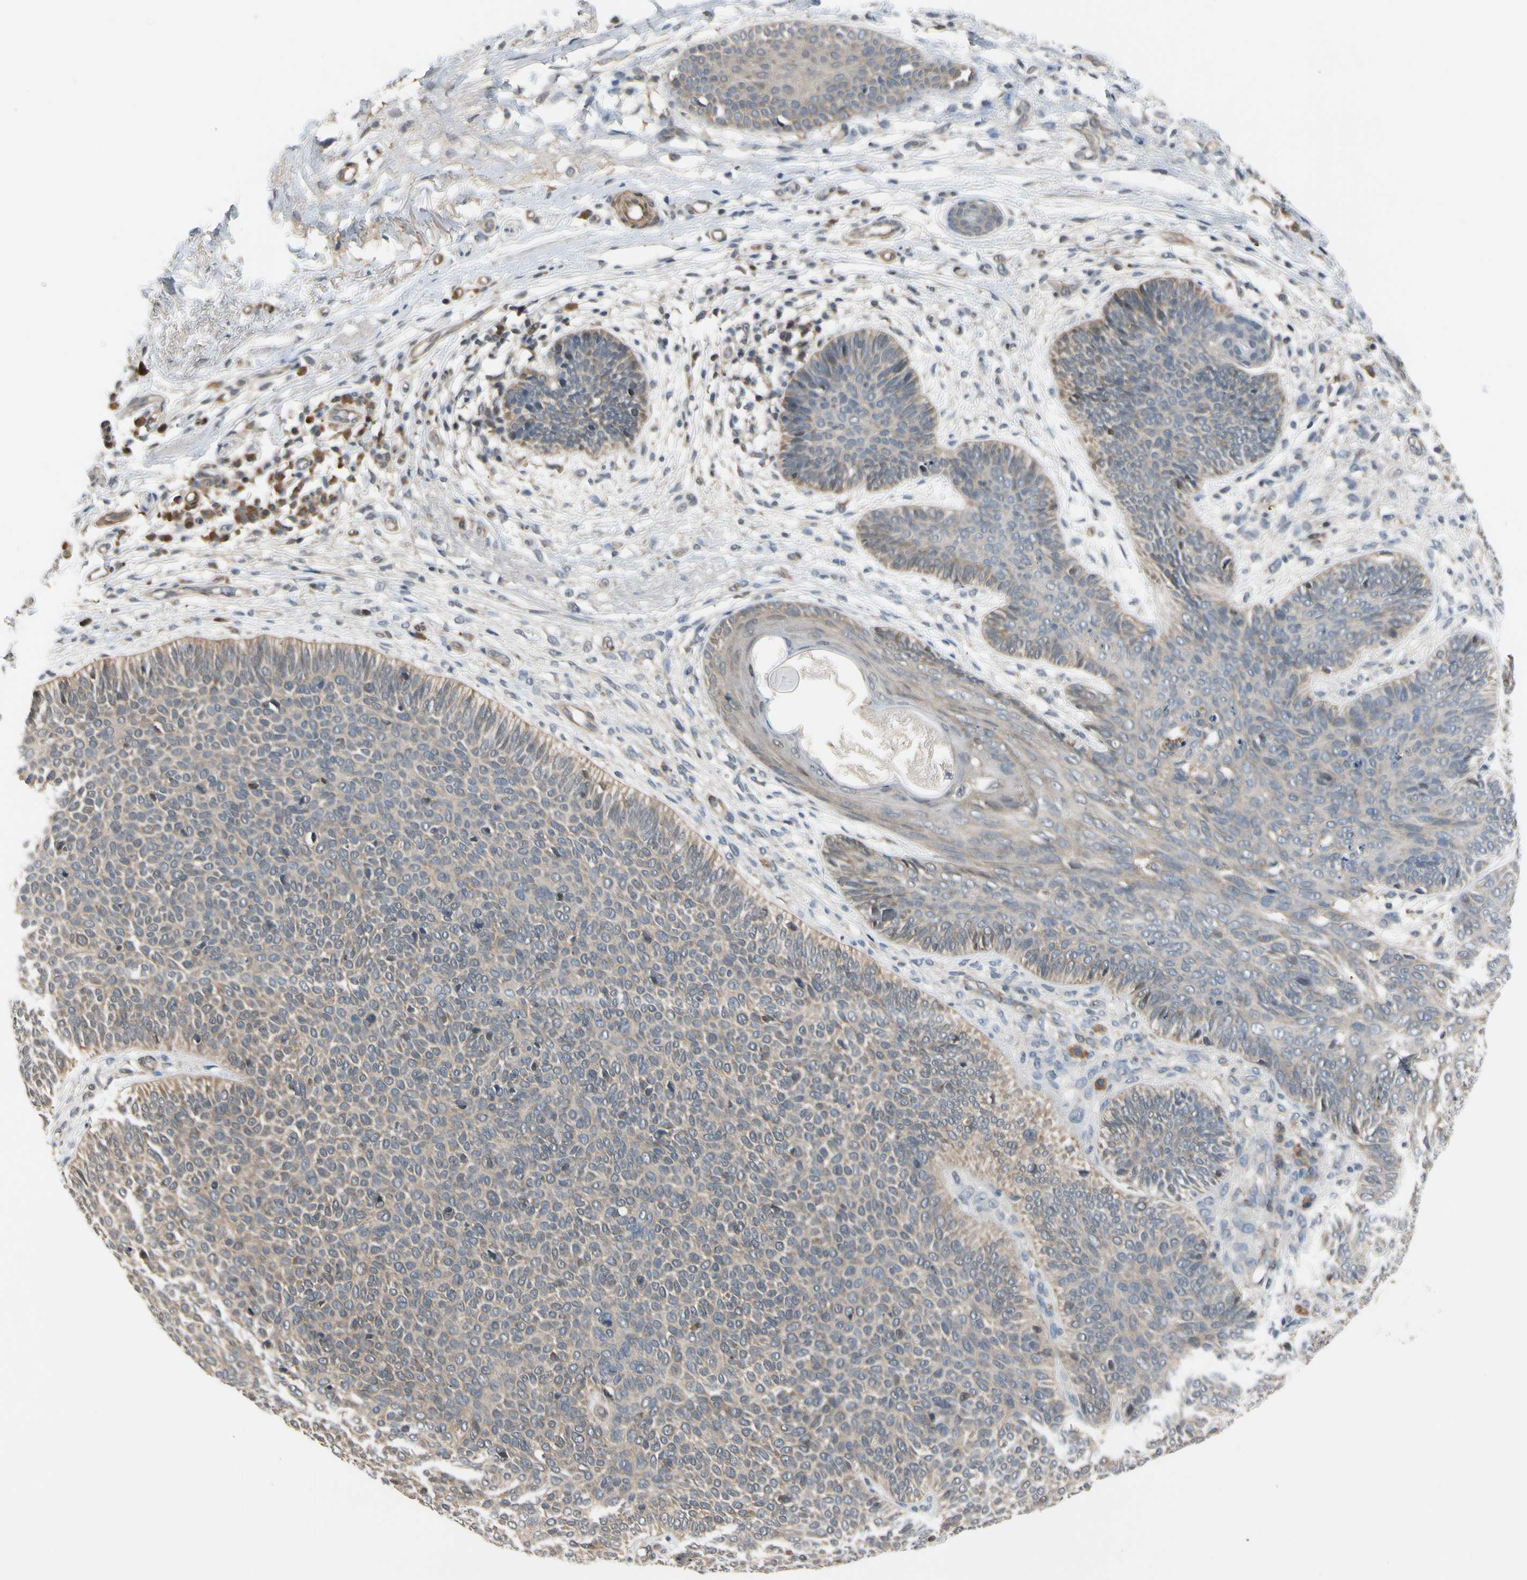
{"staining": {"intensity": "weak", "quantity": ">75%", "location": "cytoplasmic/membranous"}, "tissue": "skin cancer", "cell_type": "Tumor cells", "image_type": "cancer", "snomed": [{"axis": "morphology", "description": "Normal tissue, NOS"}, {"axis": "morphology", "description": "Basal cell carcinoma"}, {"axis": "topography", "description": "Skin"}], "caption": "A low amount of weak cytoplasmic/membranous staining is seen in approximately >75% of tumor cells in skin cancer (basal cell carcinoma) tissue. (DAB IHC, brown staining for protein, blue staining for nuclei).", "gene": "RASGRF1", "patient": {"sex": "male", "age": 52}}